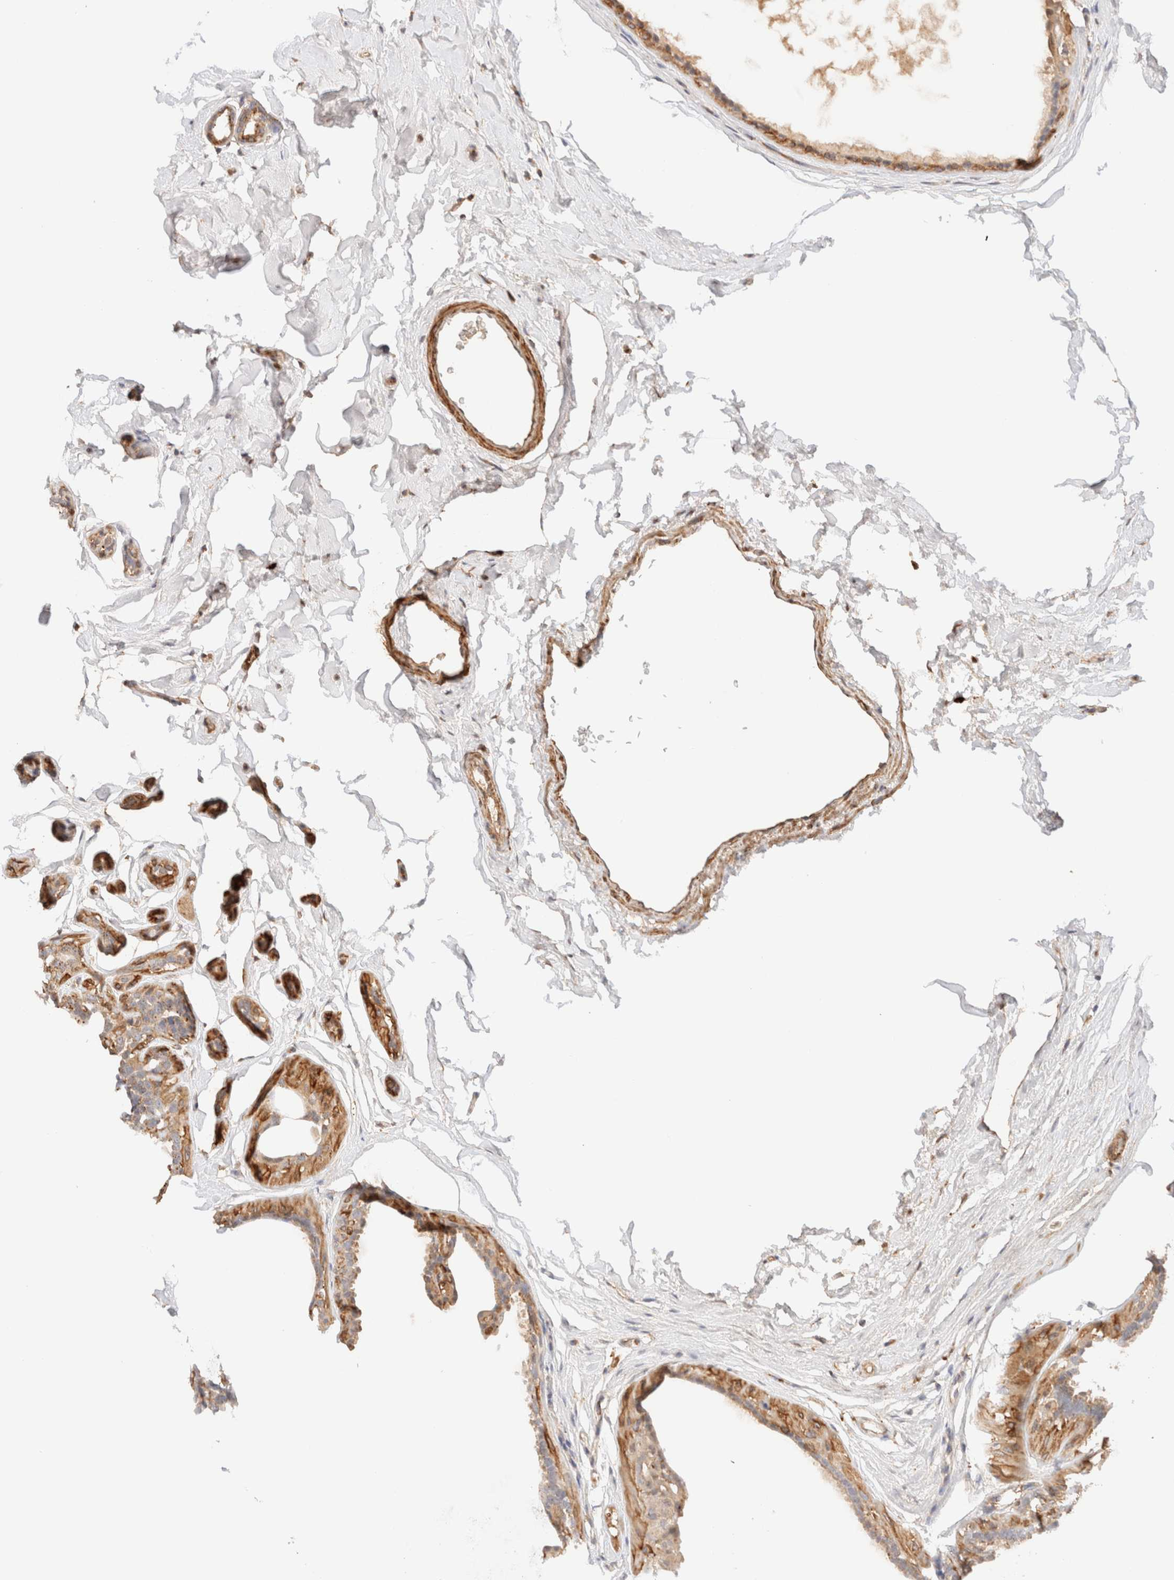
{"staining": {"intensity": "moderate", "quantity": ">75%", "location": "cytoplasmic/membranous"}, "tissue": "breast cancer", "cell_type": "Tumor cells", "image_type": "cancer", "snomed": [{"axis": "morphology", "description": "Duct carcinoma"}, {"axis": "topography", "description": "Breast"}], "caption": "Immunohistochemistry (IHC) image of neoplastic tissue: breast invasive ductal carcinoma stained using IHC demonstrates medium levels of moderate protein expression localized specifically in the cytoplasmic/membranous of tumor cells, appearing as a cytoplasmic/membranous brown color.", "gene": "RABEPK", "patient": {"sex": "female", "age": 55}}